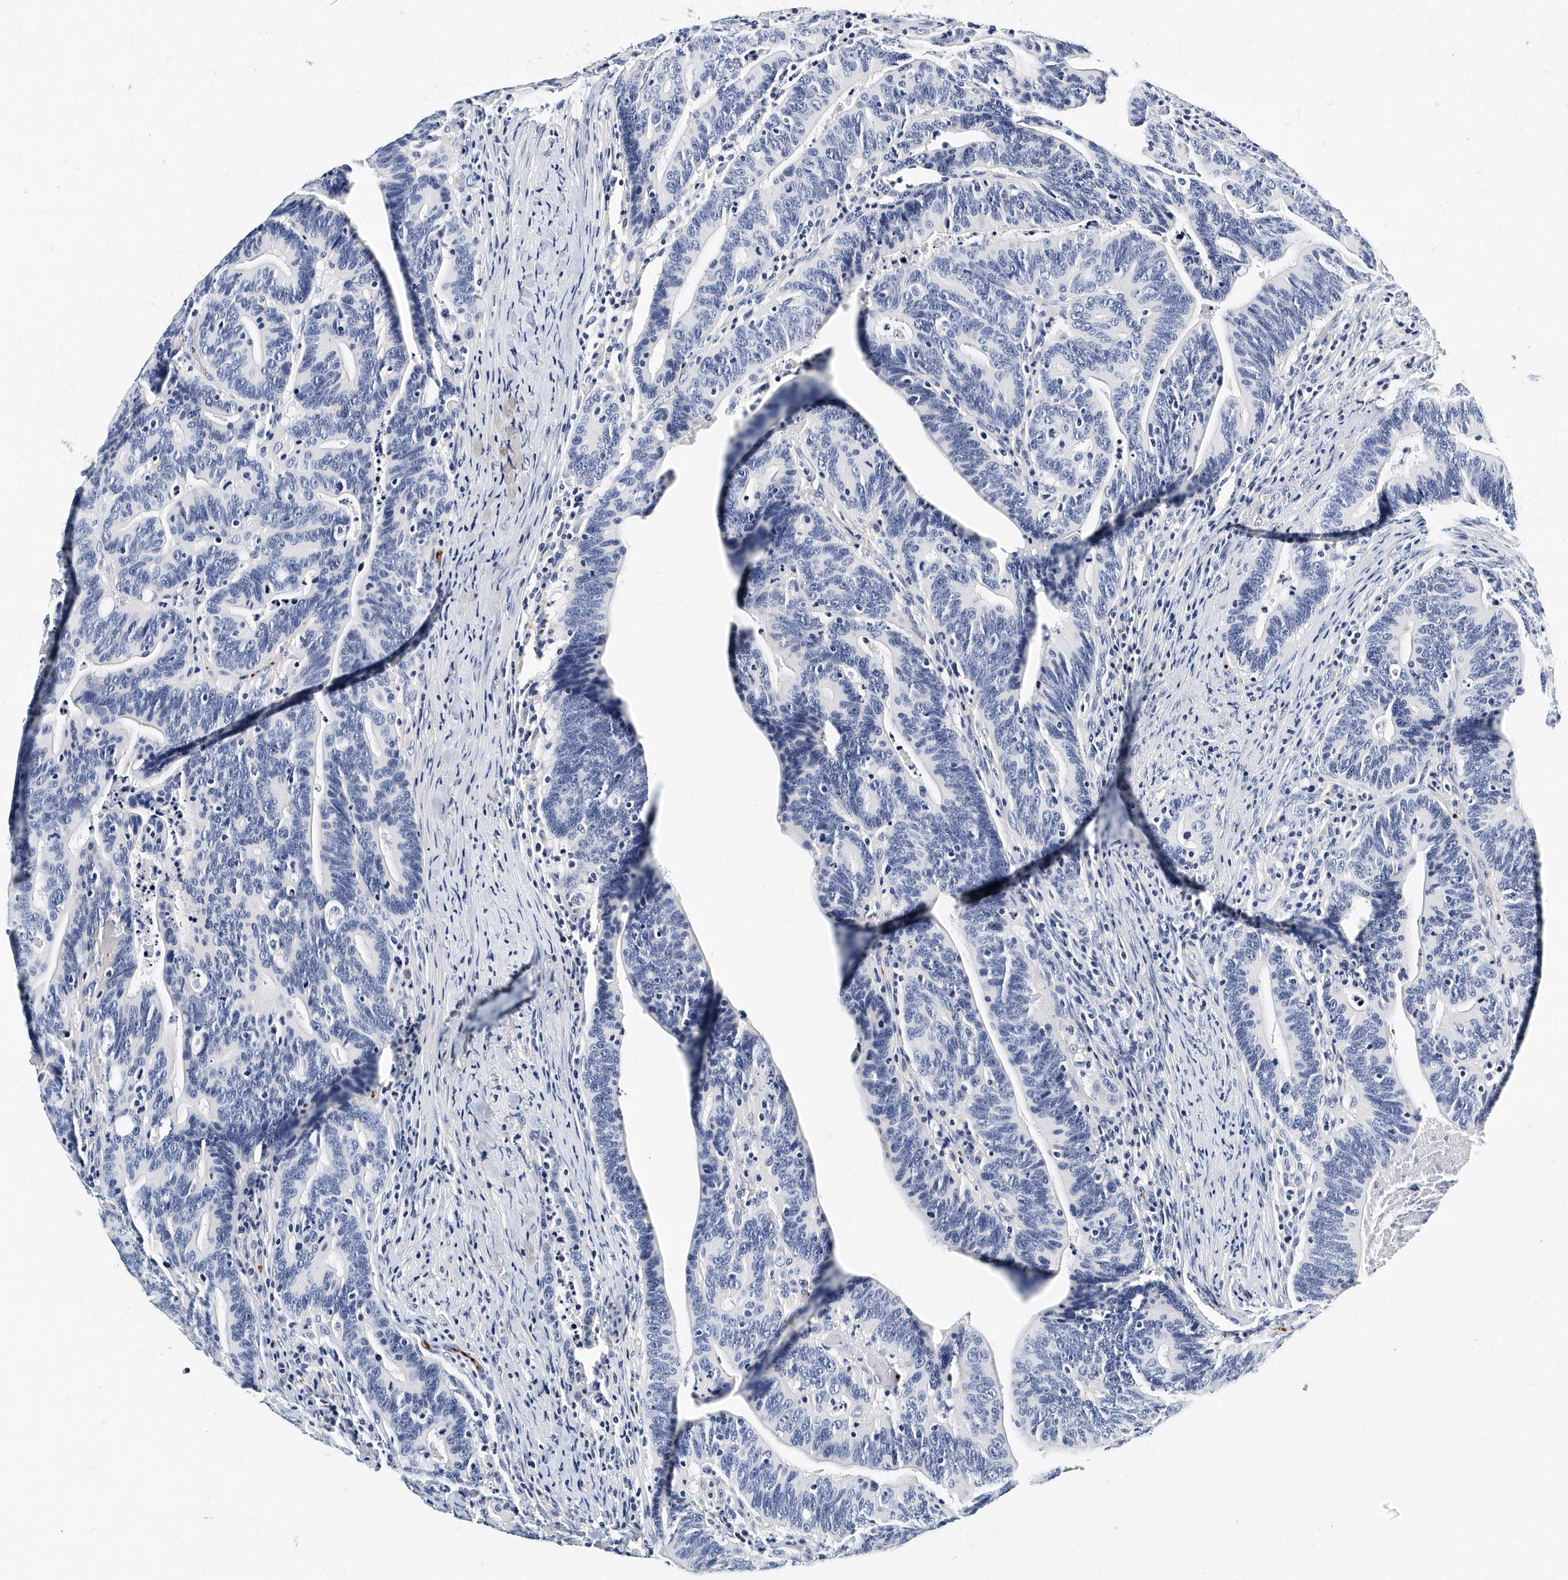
{"staining": {"intensity": "negative", "quantity": "none", "location": "none"}, "tissue": "colorectal cancer", "cell_type": "Tumor cells", "image_type": "cancer", "snomed": [{"axis": "morphology", "description": "Adenocarcinoma, NOS"}, {"axis": "topography", "description": "Colon"}], "caption": "A micrograph of human colorectal cancer (adenocarcinoma) is negative for staining in tumor cells.", "gene": "ITGA2B", "patient": {"sex": "female", "age": 66}}